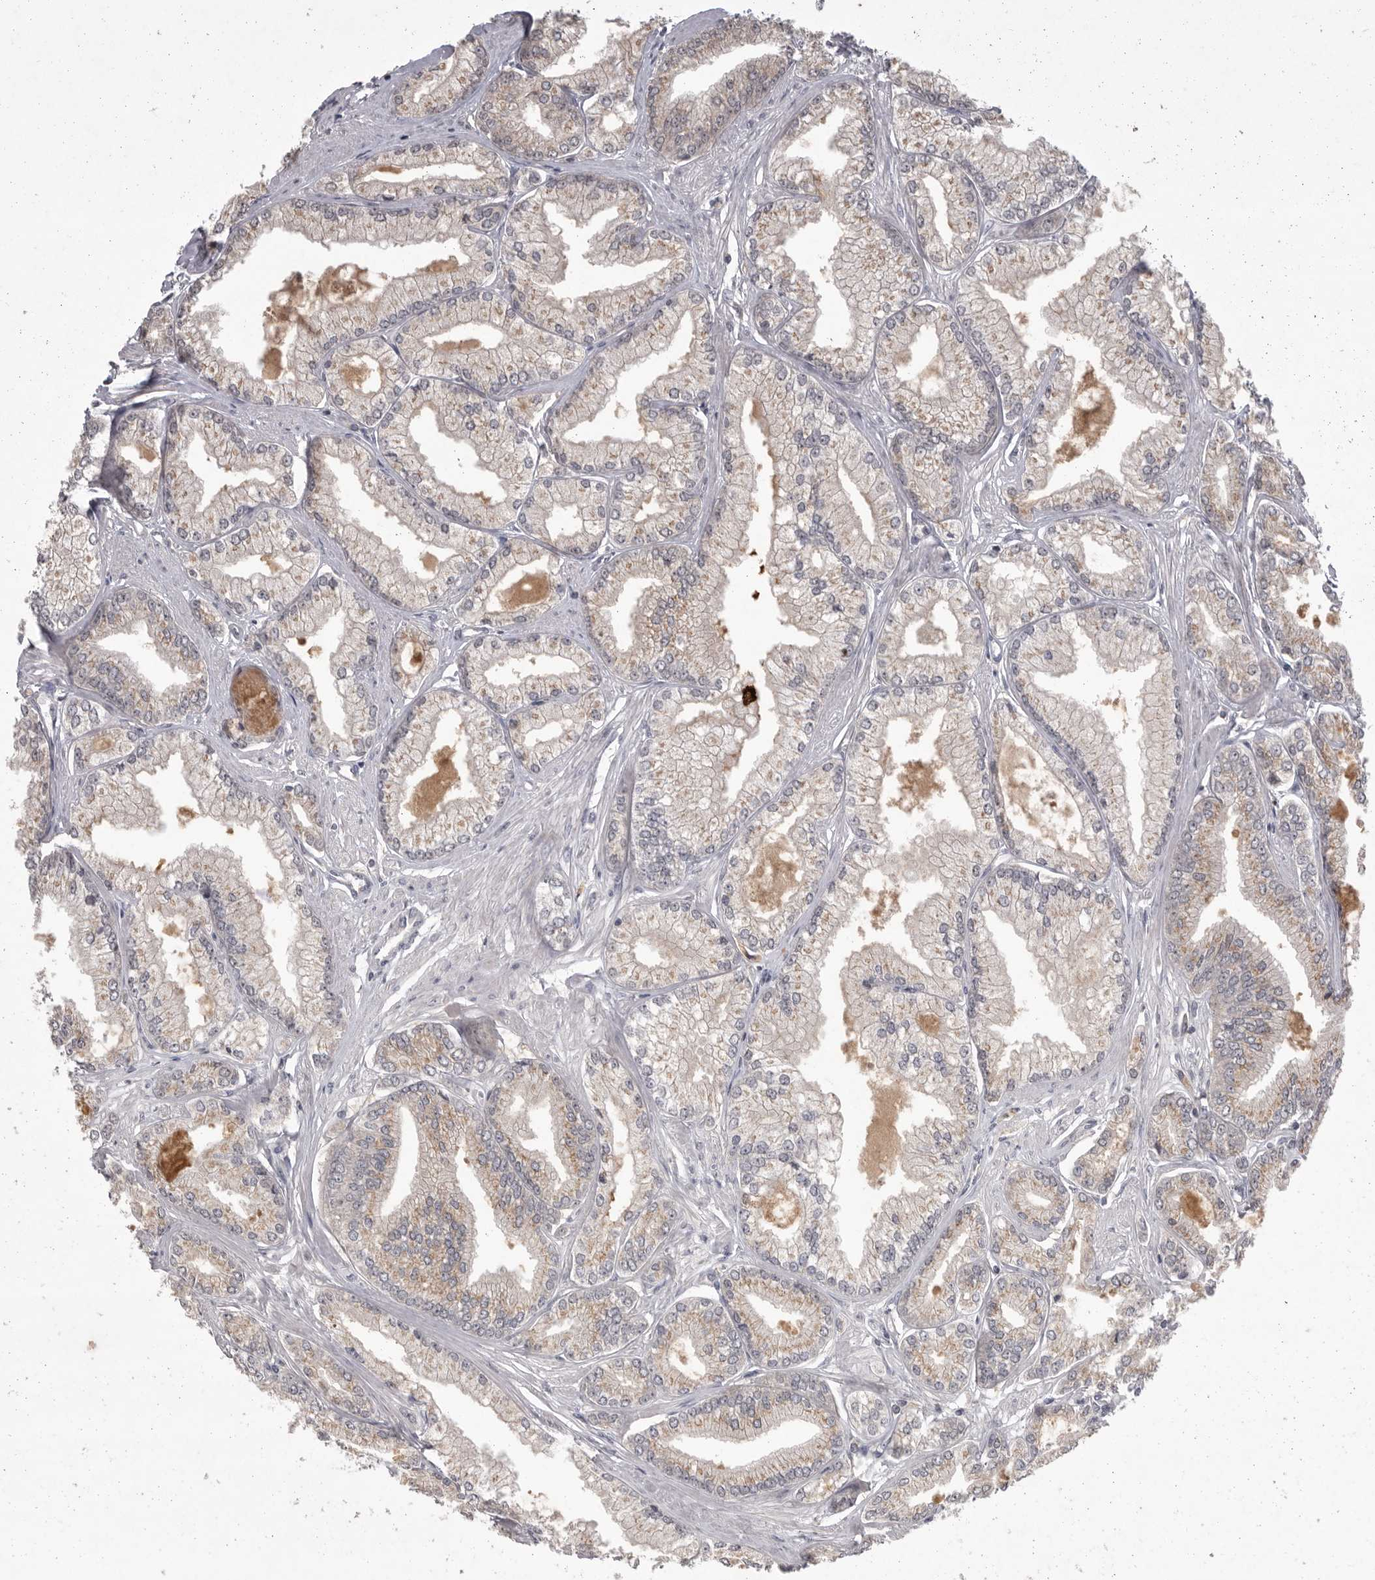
{"staining": {"intensity": "weak", "quantity": ">75%", "location": "cytoplasmic/membranous"}, "tissue": "prostate cancer", "cell_type": "Tumor cells", "image_type": "cancer", "snomed": [{"axis": "morphology", "description": "Adenocarcinoma, Low grade"}, {"axis": "topography", "description": "Prostate"}], "caption": "Weak cytoplasmic/membranous positivity is identified in about >75% of tumor cells in prostate low-grade adenocarcinoma. (IHC, brightfield microscopy, high magnification).", "gene": "MAN2A1", "patient": {"sex": "male", "age": 52}}